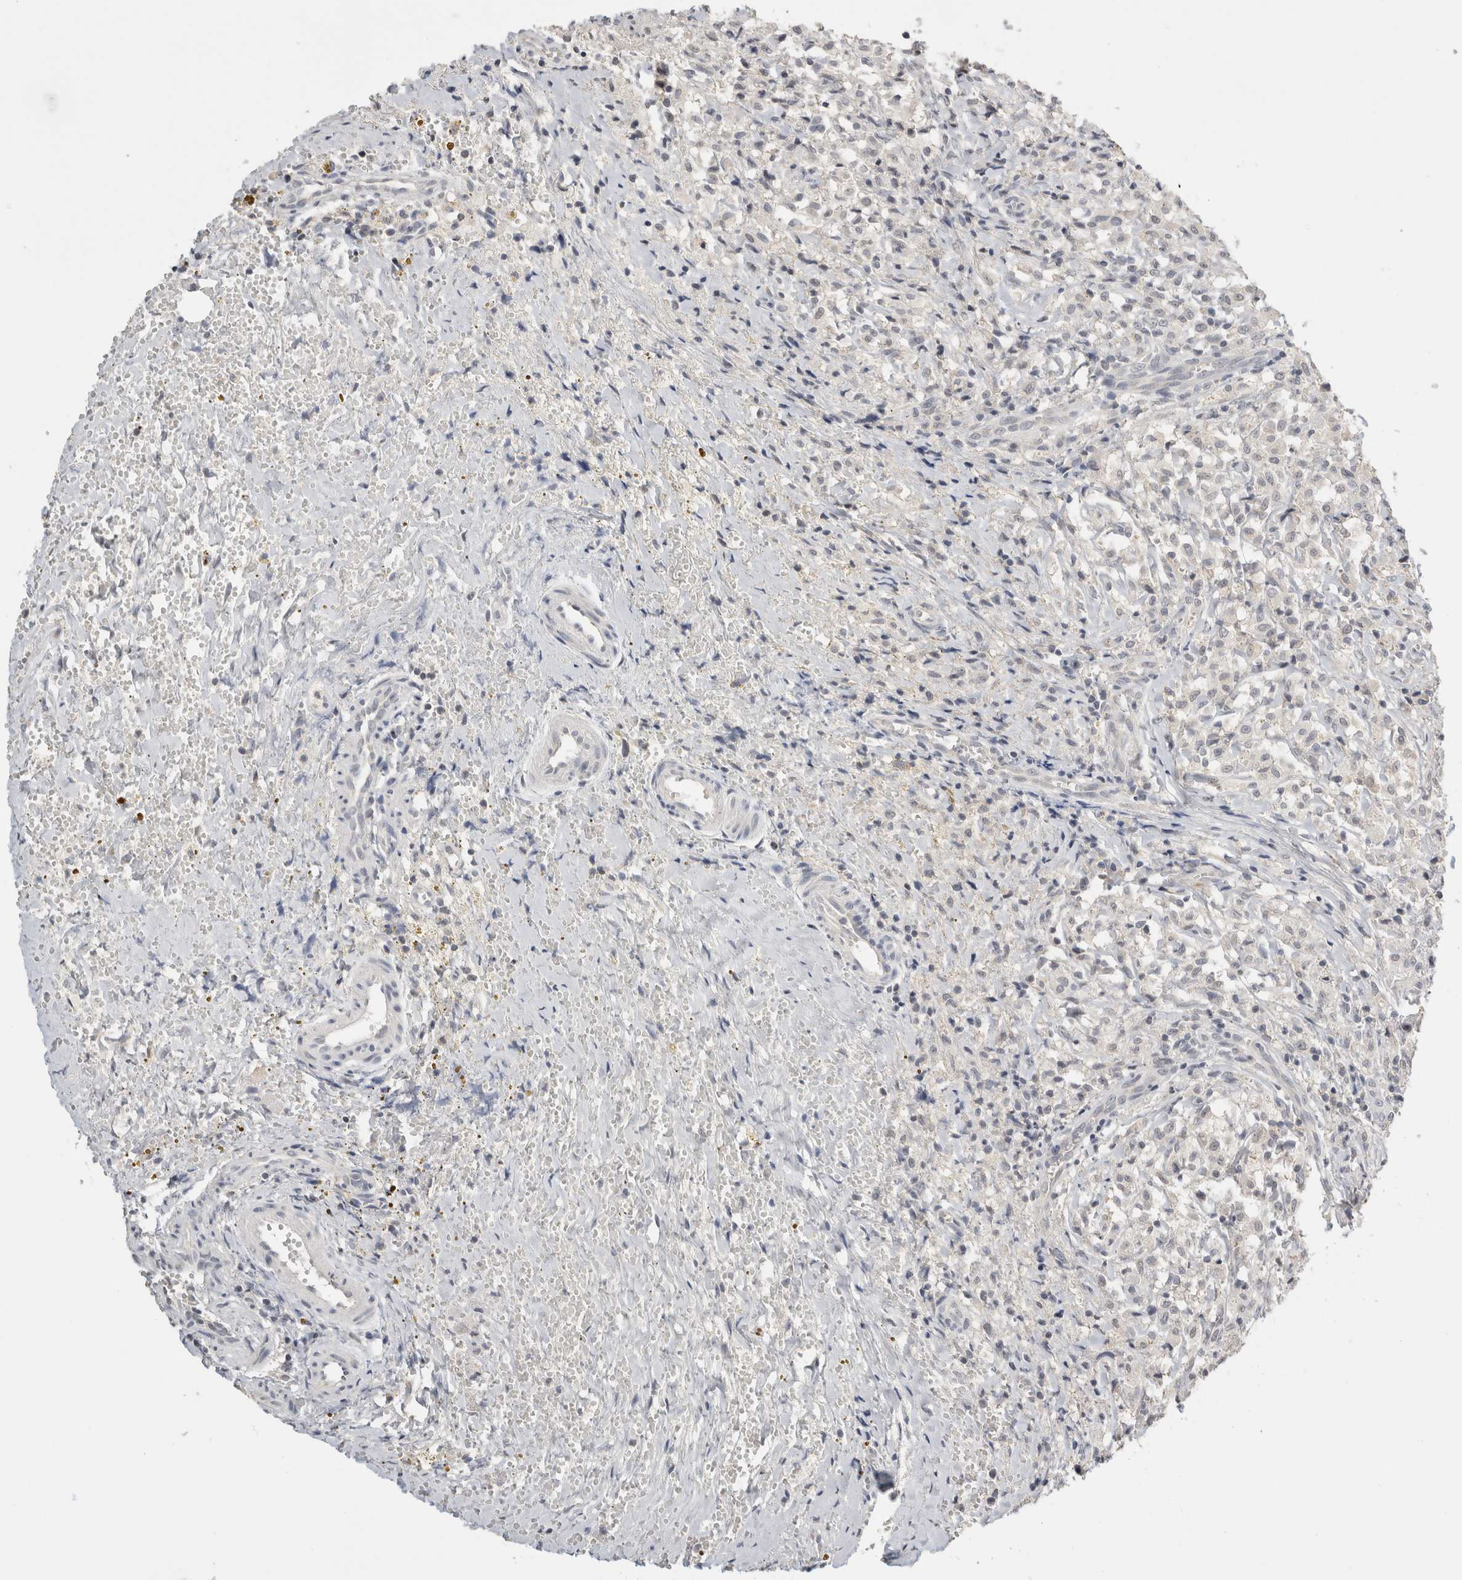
{"staining": {"intensity": "negative", "quantity": "none", "location": "none"}, "tissue": "testis cancer", "cell_type": "Tumor cells", "image_type": "cancer", "snomed": [{"axis": "morphology", "description": "Carcinoma, Embryonal, NOS"}, {"axis": "topography", "description": "Testis"}], "caption": "High power microscopy image of an IHC image of embryonal carcinoma (testis), revealing no significant positivity in tumor cells.", "gene": "CRAT", "patient": {"sex": "male", "age": 2}}